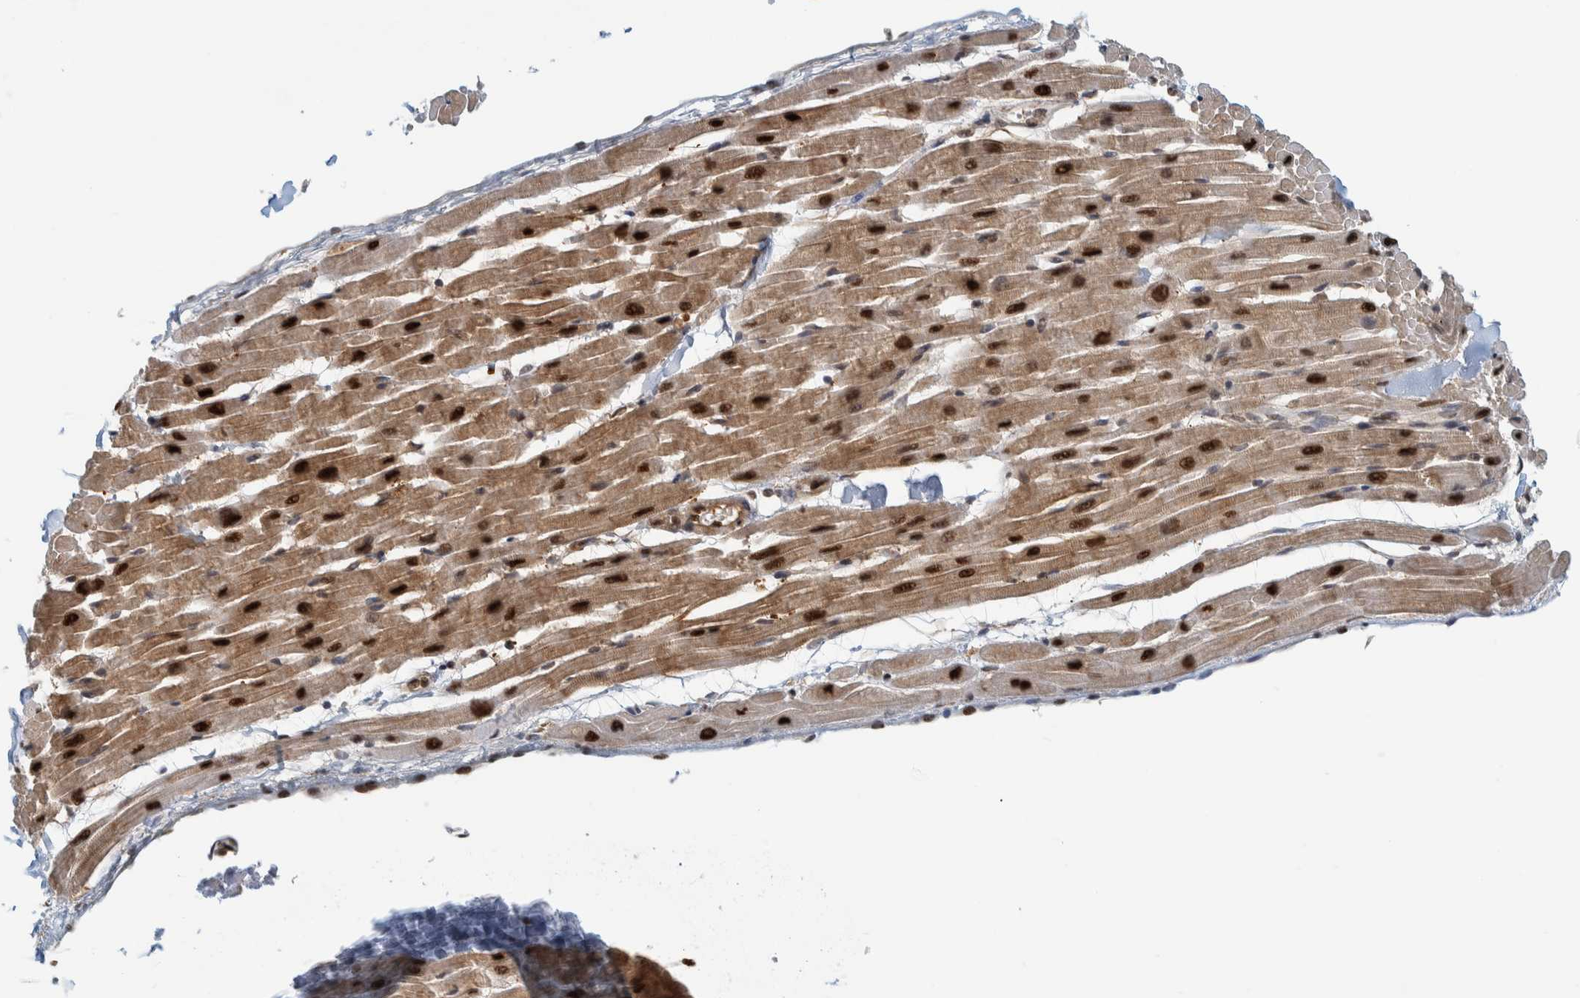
{"staining": {"intensity": "strong", "quantity": ">75%", "location": "nuclear"}, "tissue": "heart muscle", "cell_type": "Cardiomyocytes", "image_type": "normal", "snomed": [{"axis": "morphology", "description": "Normal tissue, NOS"}, {"axis": "topography", "description": "Heart"}], "caption": "Immunohistochemistry staining of normal heart muscle, which exhibits high levels of strong nuclear expression in about >75% of cardiomyocytes indicating strong nuclear protein positivity. The staining was performed using DAB (brown) for protein detection and nuclei were counterstained in hematoxylin (blue).", "gene": "COPS3", "patient": {"sex": "male", "age": 45}}